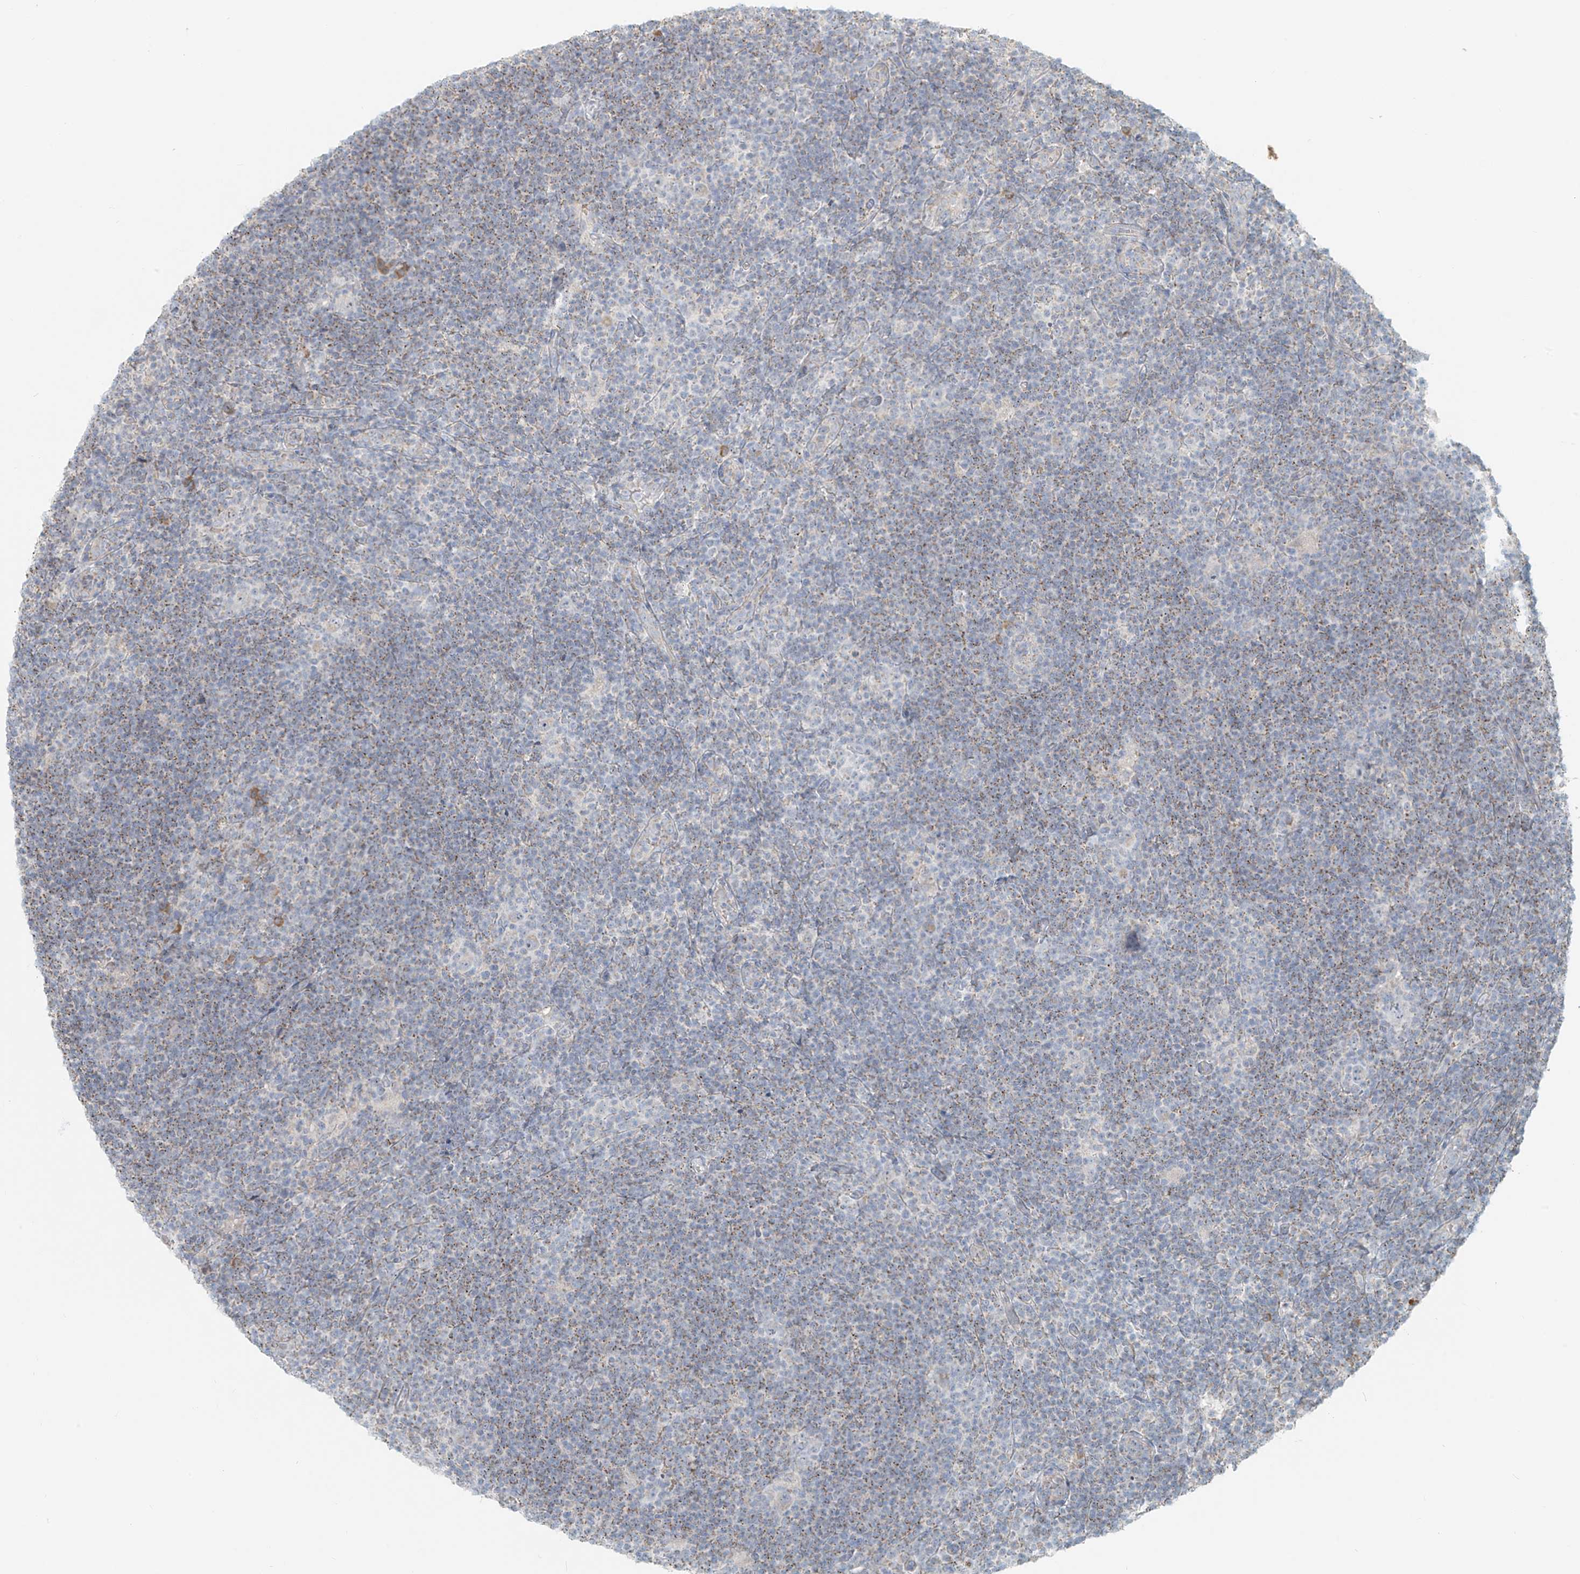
{"staining": {"intensity": "negative", "quantity": "none", "location": "none"}, "tissue": "lymphoma", "cell_type": "Tumor cells", "image_type": "cancer", "snomed": [{"axis": "morphology", "description": "Hodgkin's disease, NOS"}, {"axis": "topography", "description": "Lymph node"}], "caption": "The immunohistochemistry micrograph has no significant positivity in tumor cells of Hodgkin's disease tissue. The staining was performed using DAB (3,3'-diaminobenzidine) to visualize the protein expression in brown, while the nuclei were stained in blue with hematoxylin (Magnification: 20x).", "gene": "UST", "patient": {"sex": "female", "age": 57}}